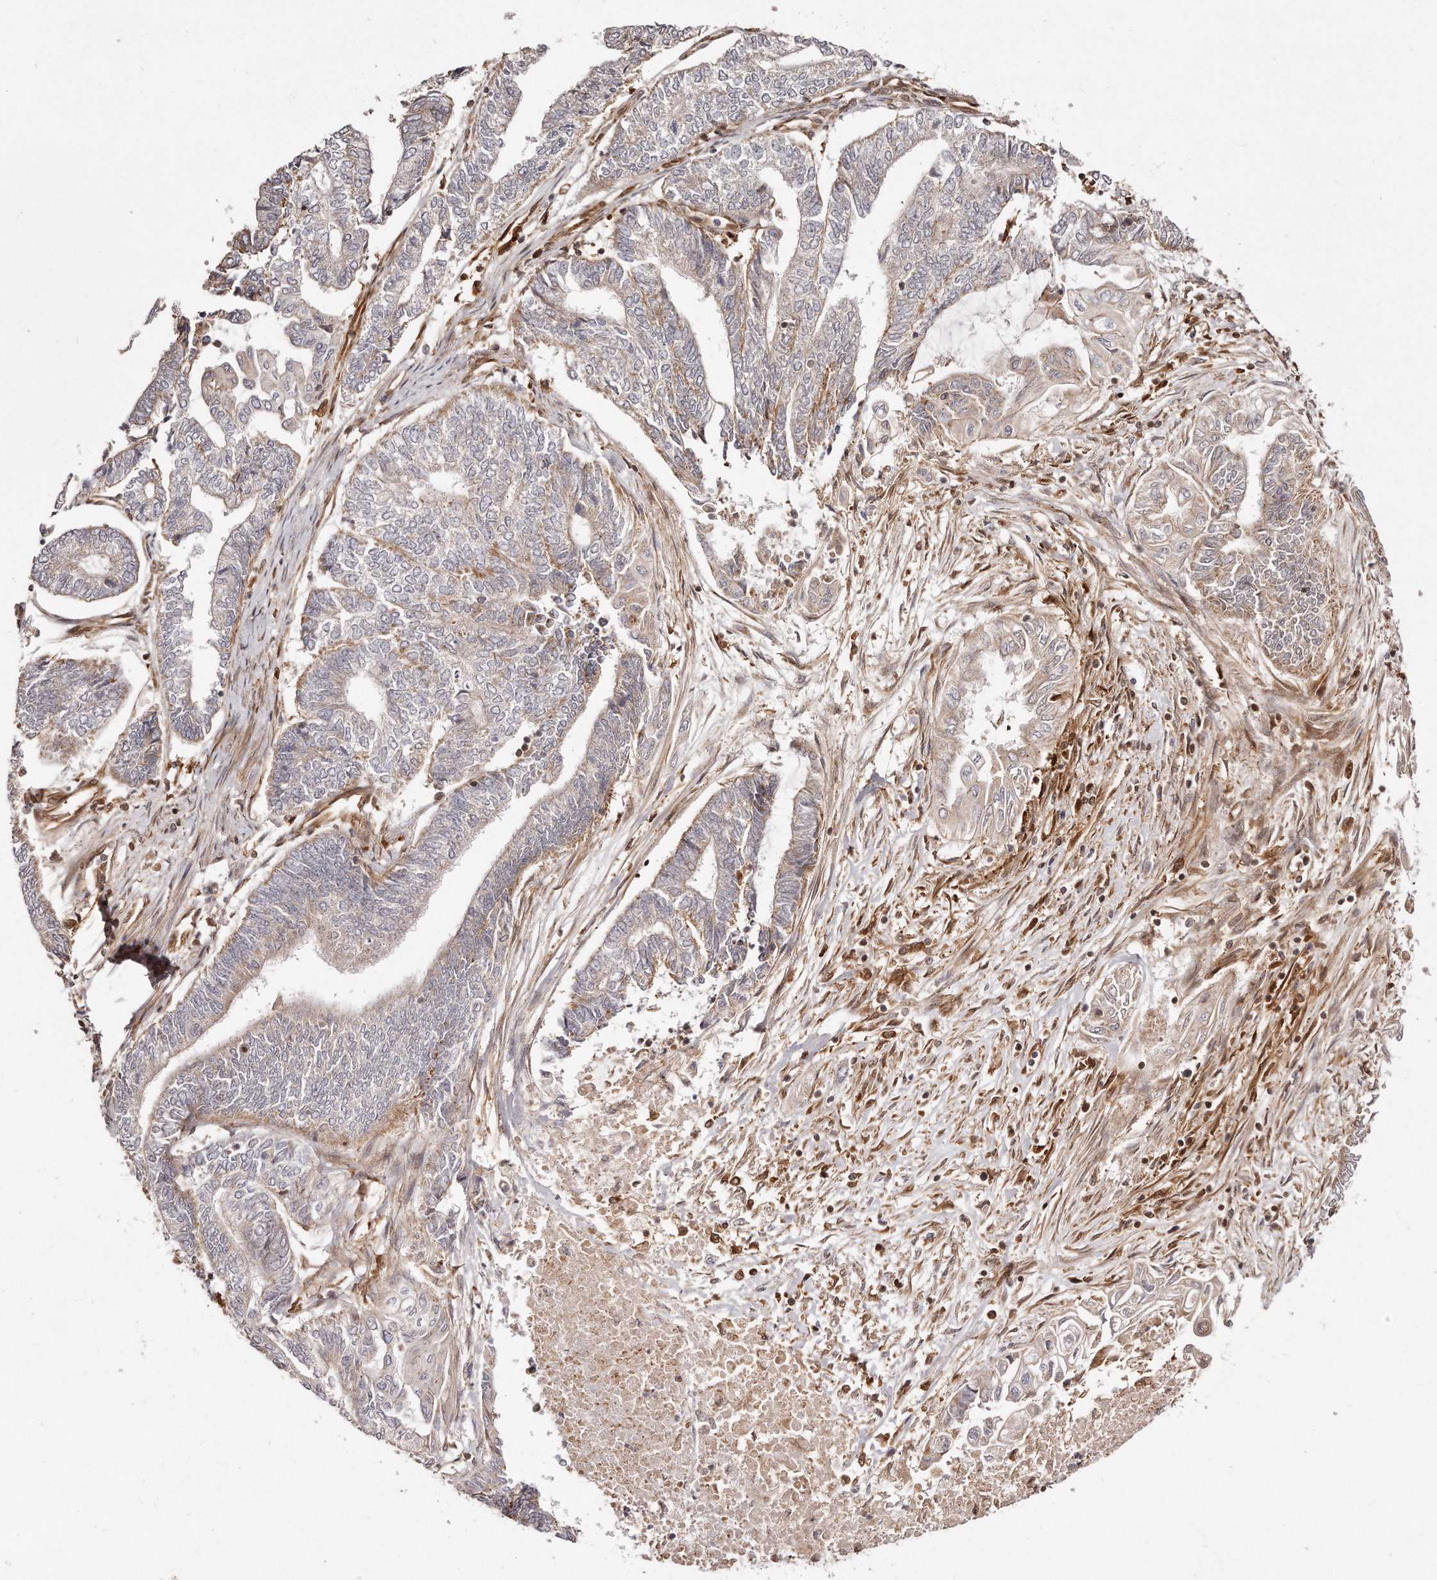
{"staining": {"intensity": "negative", "quantity": "none", "location": "none"}, "tissue": "endometrial cancer", "cell_type": "Tumor cells", "image_type": "cancer", "snomed": [{"axis": "morphology", "description": "Adenocarcinoma, NOS"}, {"axis": "topography", "description": "Uterus"}, {"axis": "topography", "description": "Endometrium"}], "caption": "There is no significant expression in tumor cells of endometrial cancer. (DAB (3,3'-diaminobenzidine) IHC visualized using brightfield microscopy, high magnification).", "gene": "GBP4", "patient": {"sex": "female", "age": 70}}